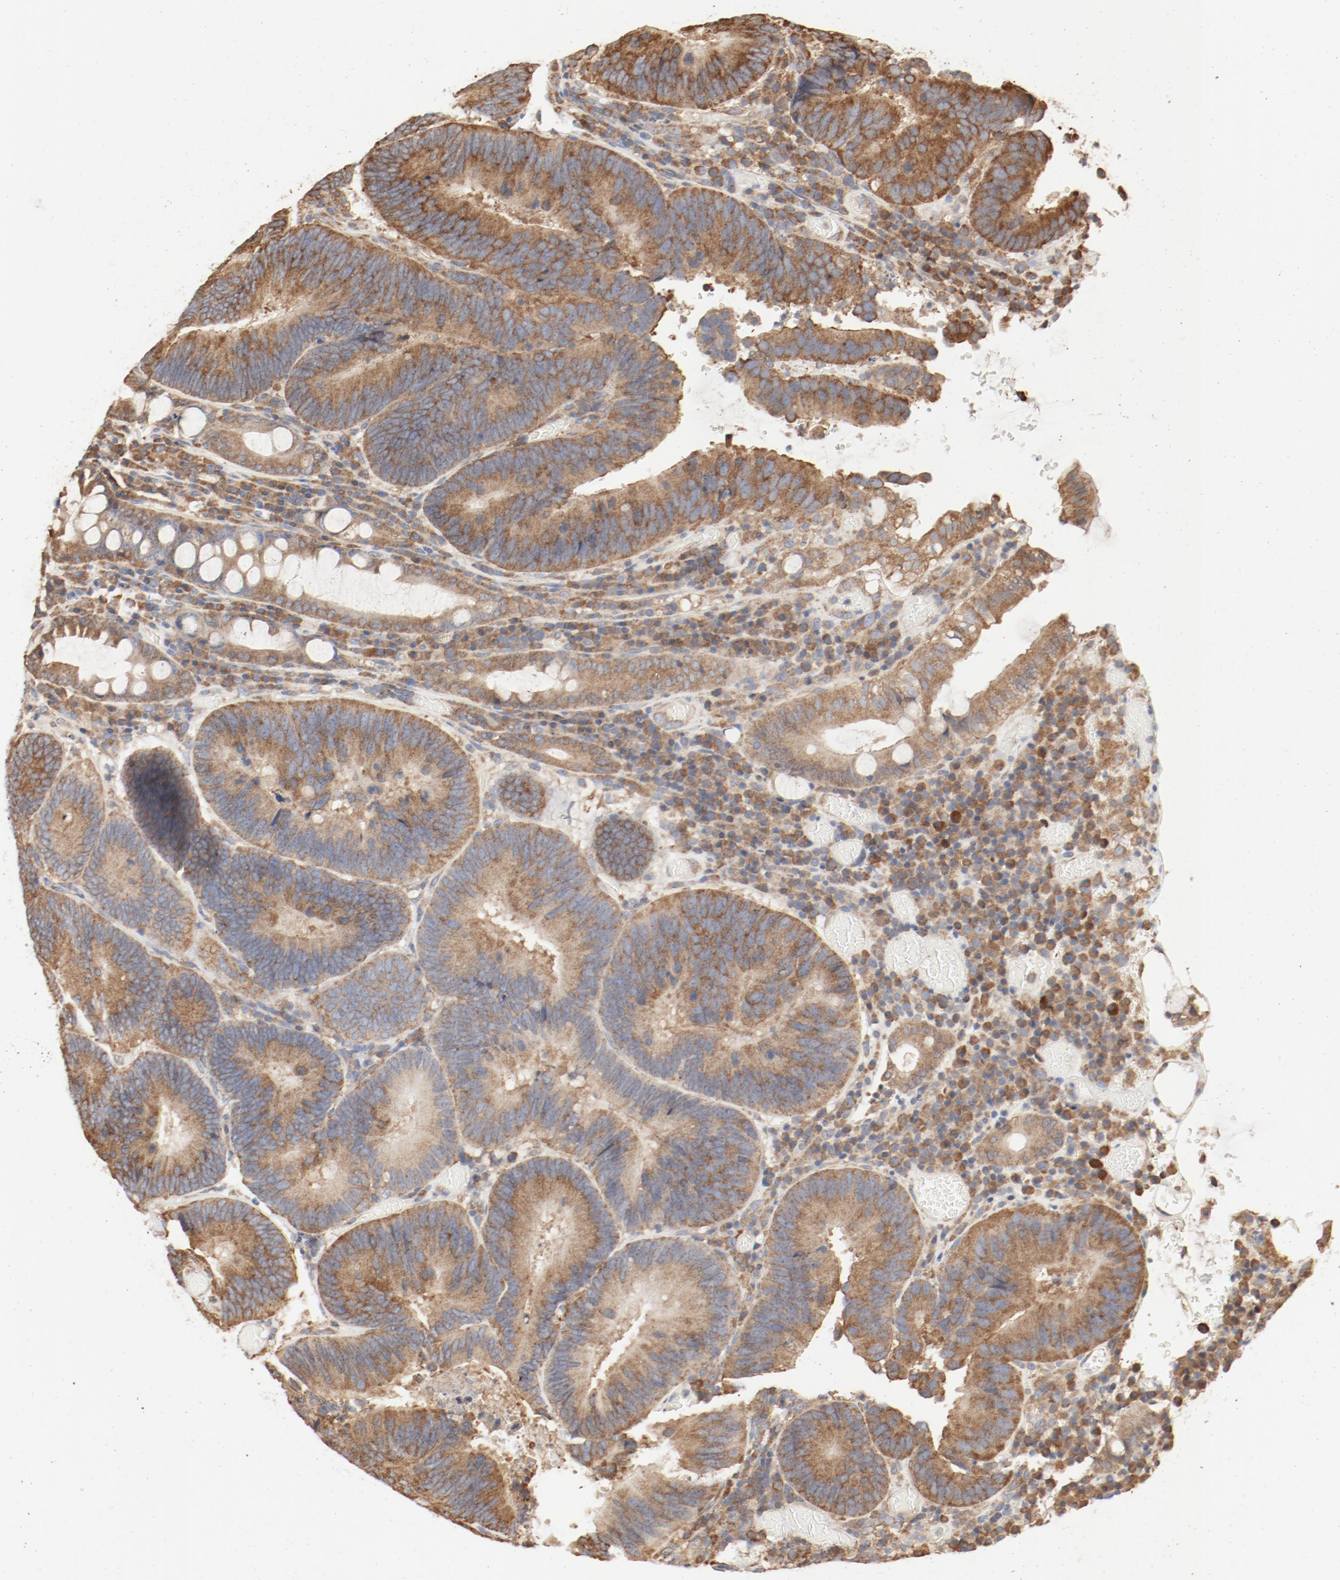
{"staining": {"intensity": "moderate", "quantity": ">75%", "location": "cytoplasmic/membranous"}, "tissue": "colorectal cancer", "cell_type": "Tumor cells", "image_type": "cancer", "snomed": [{"axis": "morphology", "description": "Normal tissue, NOS"}, {"axis": "morphology", "description": "Adenocarcinoma, NOS"}, {"axis": "topography", "description": "Colon"}], "caption": "Brown immunohistochemical staining in human colorectal cancer (adenocarcinoma) demonstrates moderate cytoplasmic/membranous expression in about >75% of tumor cells.", "gene": "RPS6", "patient": {"sex": "female", "age": 78}}